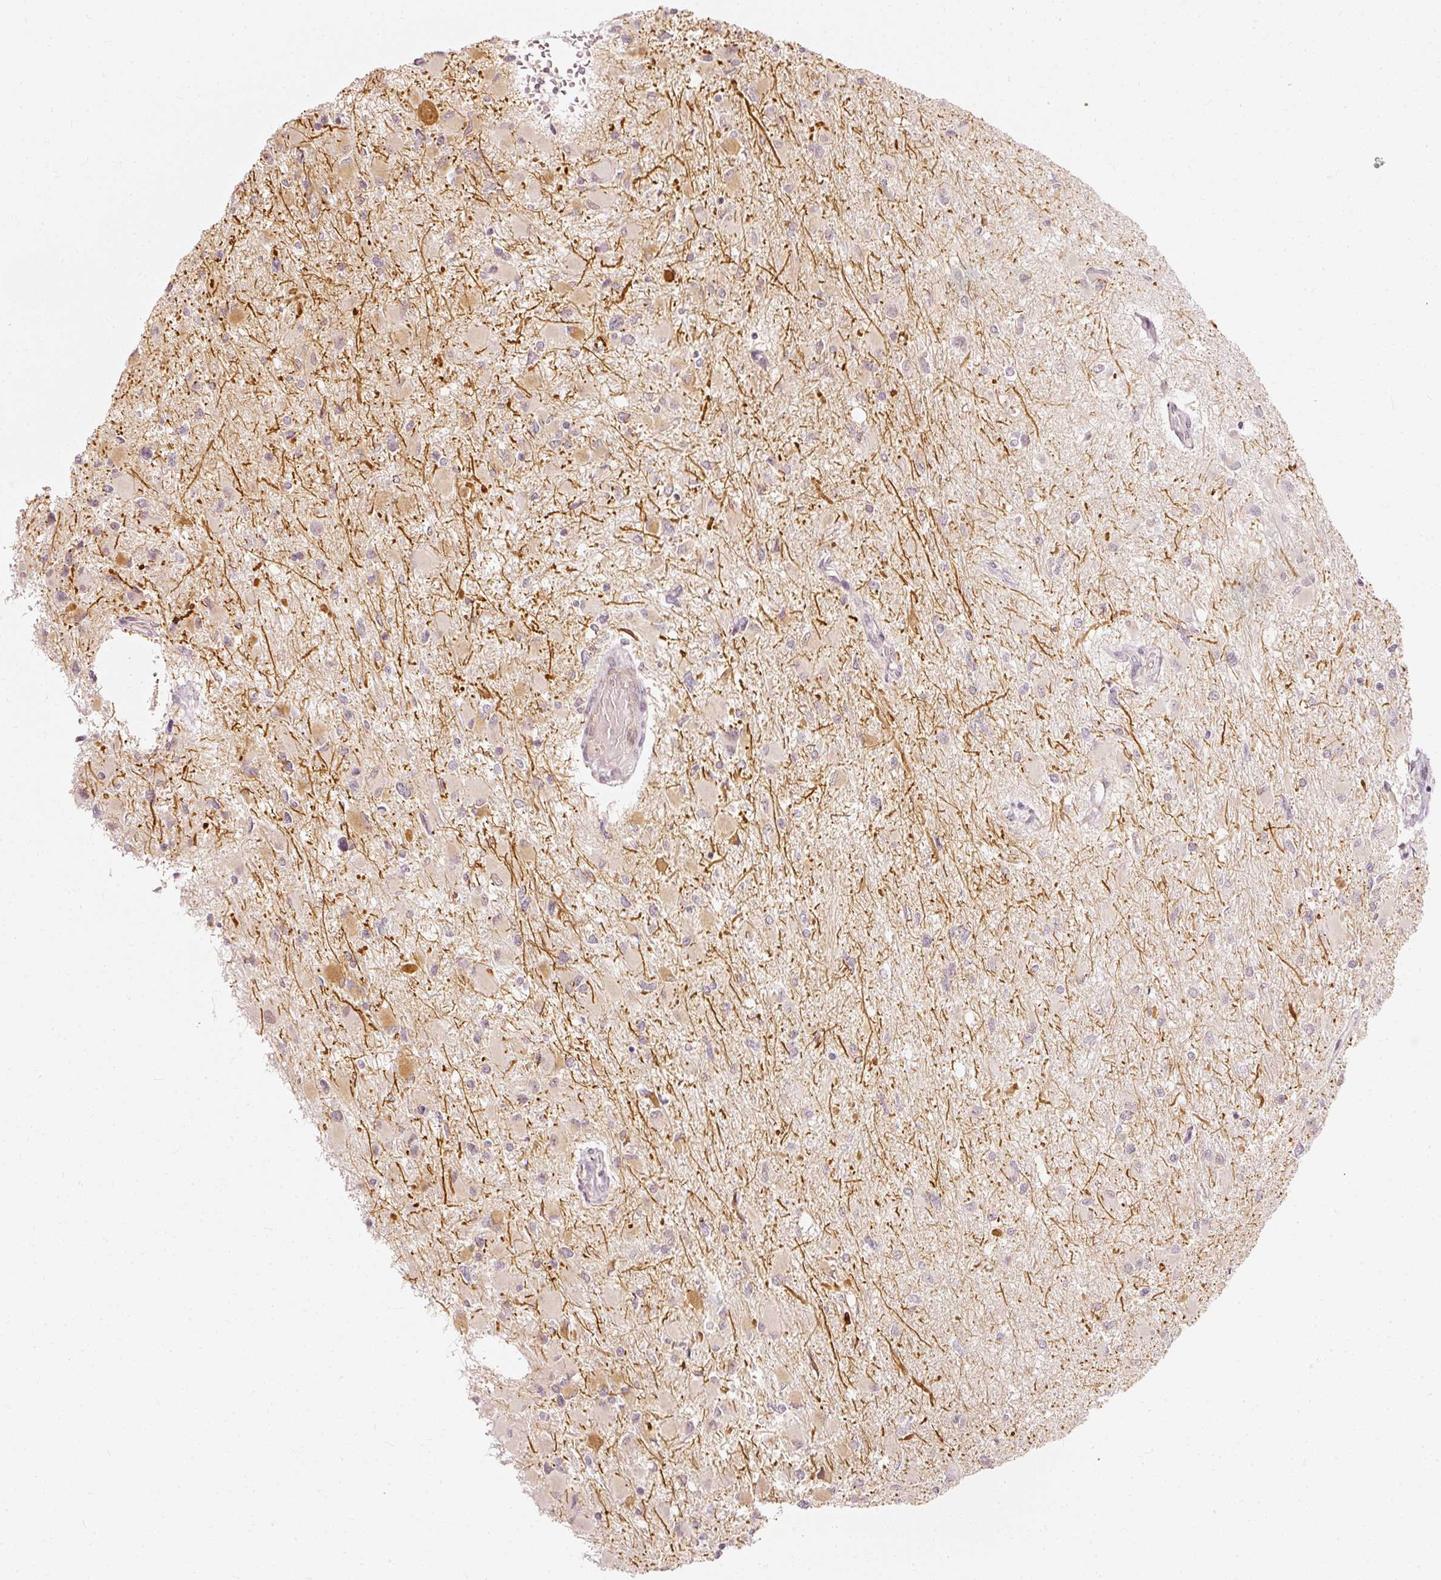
{"staining": {"intensity": "moderate", "quantity": "<25%", "location": "cytoplasmic/membranous"}, "tissue": "glioma", "cell_type": "Tumor cells", "image_type": "cancer", "snomed": [{"axis": "morphology", "description": "Glioma, malignant, High grade"}, {"axis": "topography", "description": "Cerebral cortex"}], "caption": "Protein expression analysis of glioma shows moderate cytoplasmic/membranous expression in approximately <25% of tumor cells.", "gene": "DRD2", "patient": {"sex": "female", "age": 36}}